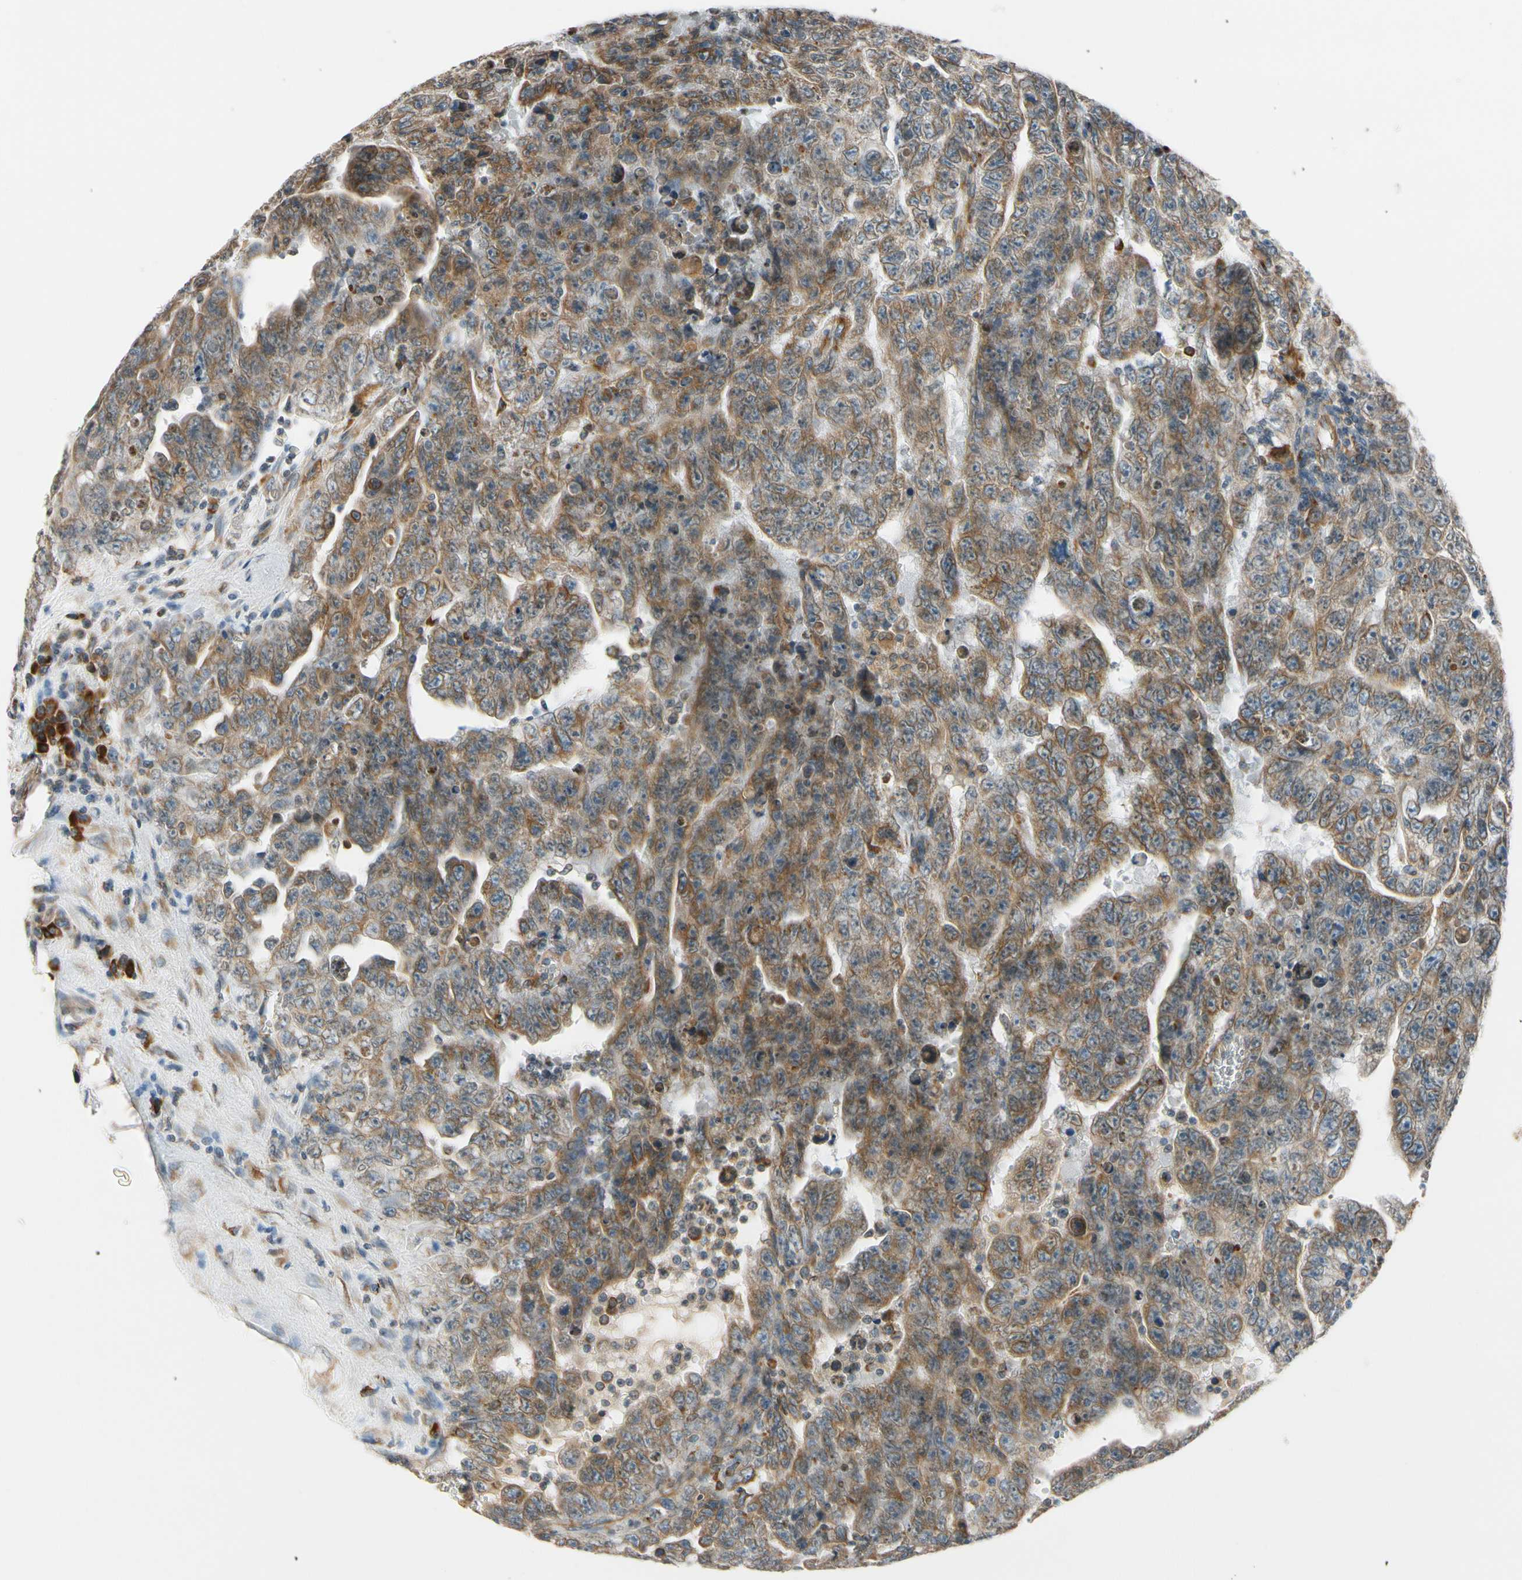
{"staining": {"intensity": "moderate", "quantity": ">75%", "location": "cytoplasmic/membranous"}, "tissue": "testis cancer", "cell_type": "Tumor cells", "image_type": "cancer", "snomed": [{"axis": "morphology", "description": "Carcinoma, Embryonal, NOS"}, {"axis": "topography", "description": "Testis"}], "caption": "The immunohistochemical stain shows moderate cytoplasmic/membranous staining in tumor cells of embryonal carcinoma (testis) tissue.", "gene": "RPN2", "patient": {"sex": "male", "age": 28}}